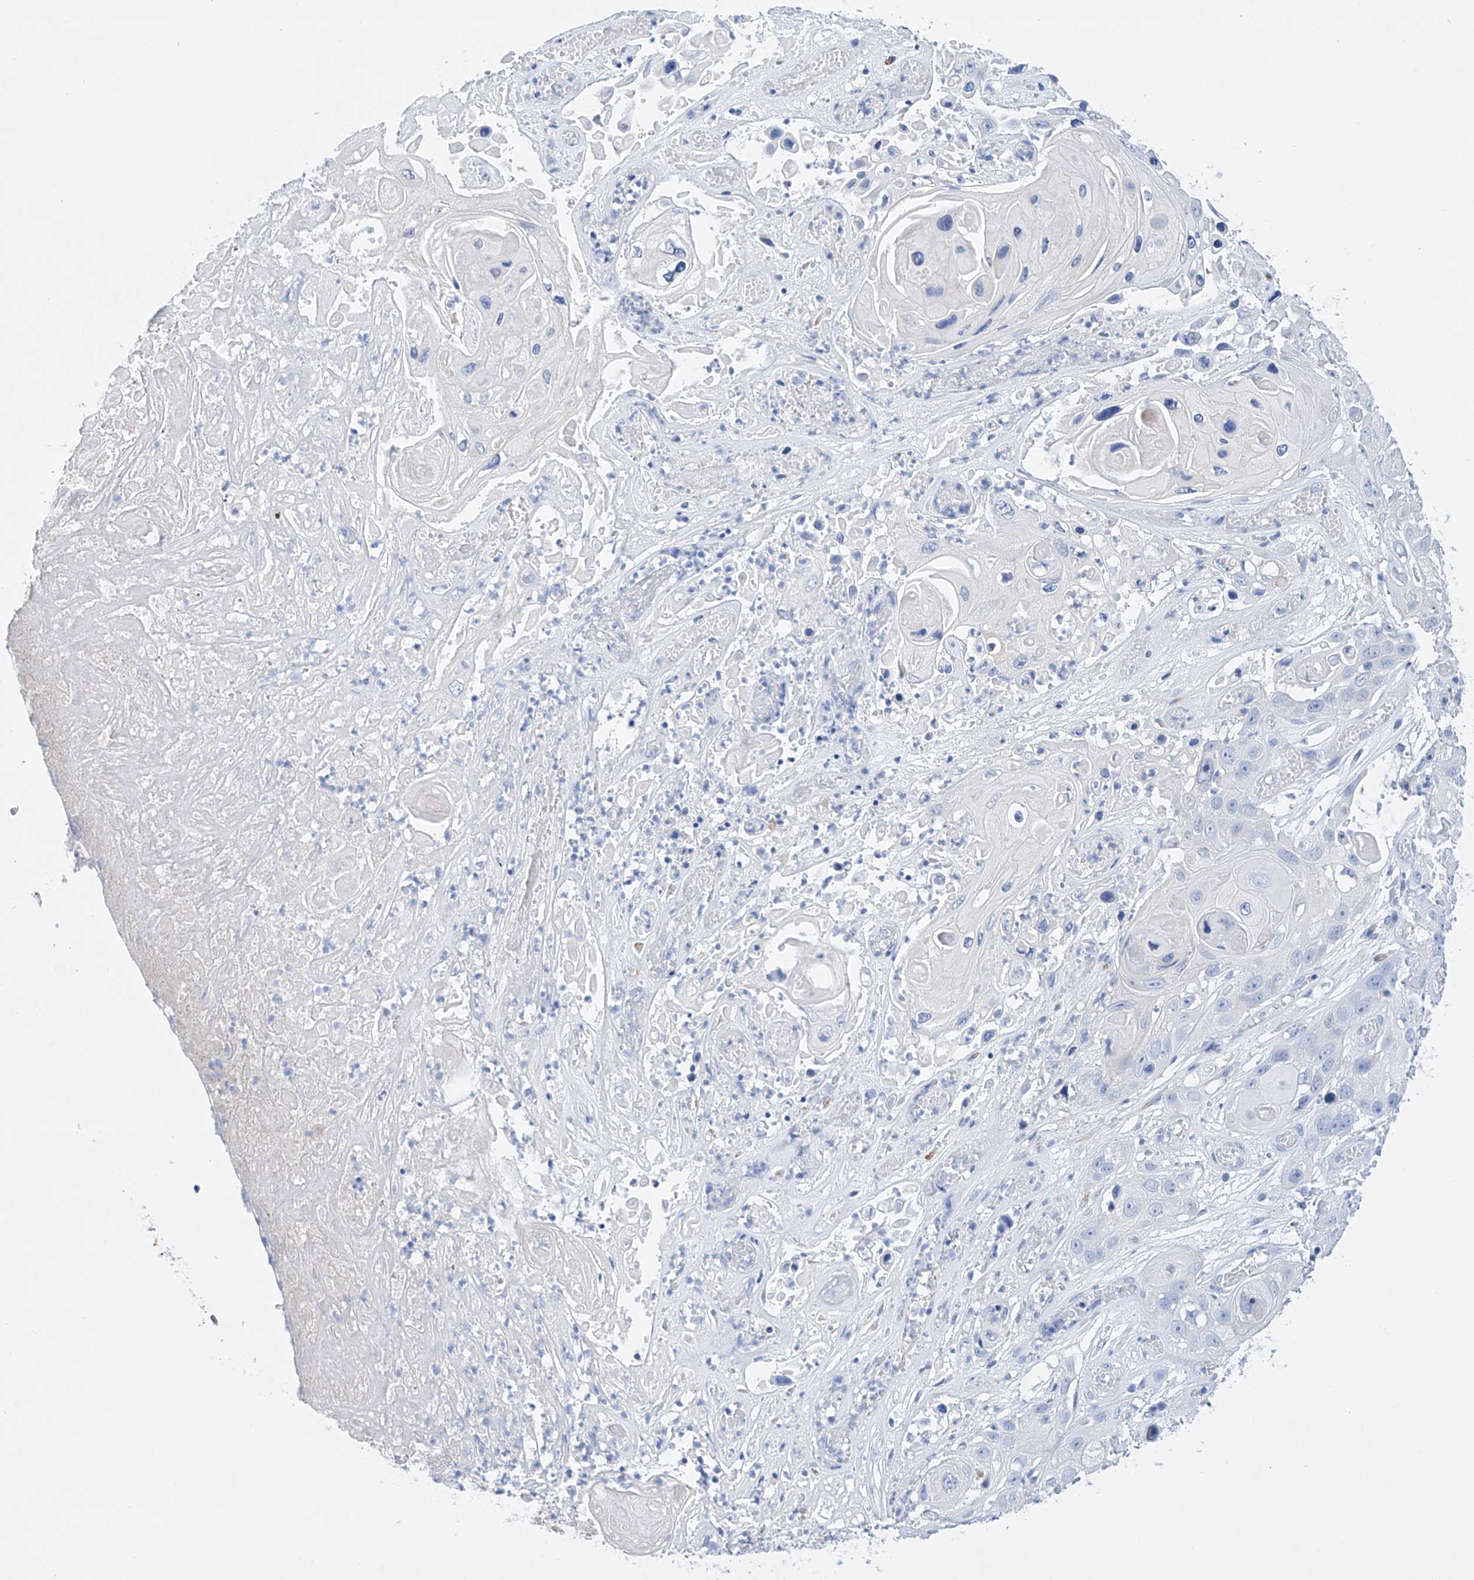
{"staining": {"intensity": "negative", "quantity": "none", "location": "none"}, "tissue": "skin cancer", "cell_type": "Tumor cells", "image_type": "cancer", "snomed": [{"axis": "morphology", "description": "Squamous cell carcinoma, NOS"}, {"axis": "topography", "description": "Skin"}], "caption": "IHC micrograph of skin cancer stained for a protein (brown), which reveals no expression in tumor cells.", "gene": "LURAP1", "patient": {"sex": "male", "age": 55}}